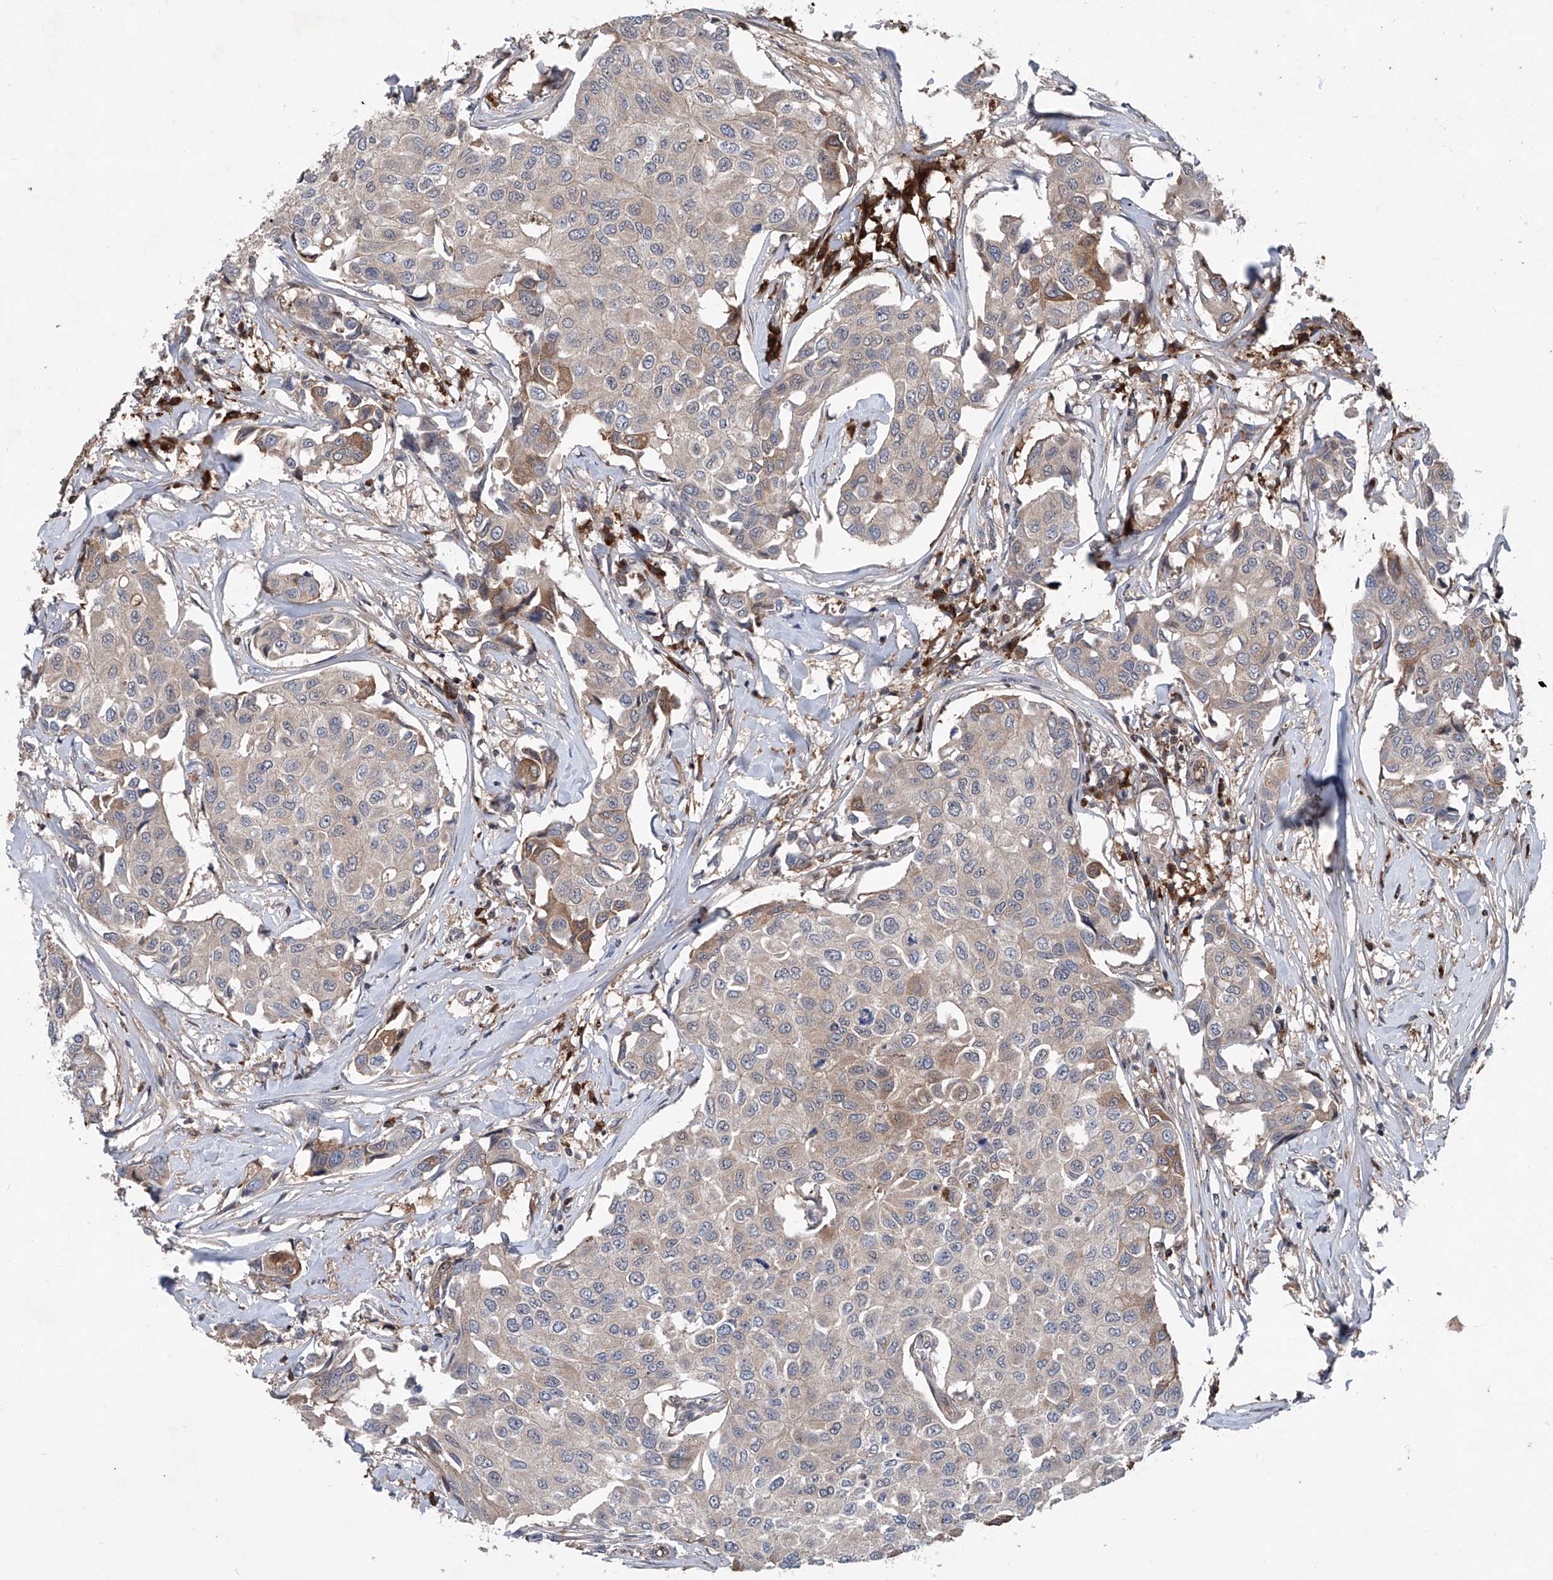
{"staining": {"intensity": "moderate", "quantity": "<25%", "location": "cytoplasmic/membranous"}, "tissue": "breast cancer", "cell_type": "Tumor cells", "image_type": "cancer", "snomed": [{"axis": "morphology", "description": "Duct carcinoma"}, {"axis": "topography", "description": "Breast"}], "caption": "Breast intraductal carcinoma stained for a protein reveals moderate cytoplasmic/membranous positivity in tumor cells.", "gene": "ASCC3", "patient": {"sex": "female", "age": 80}}